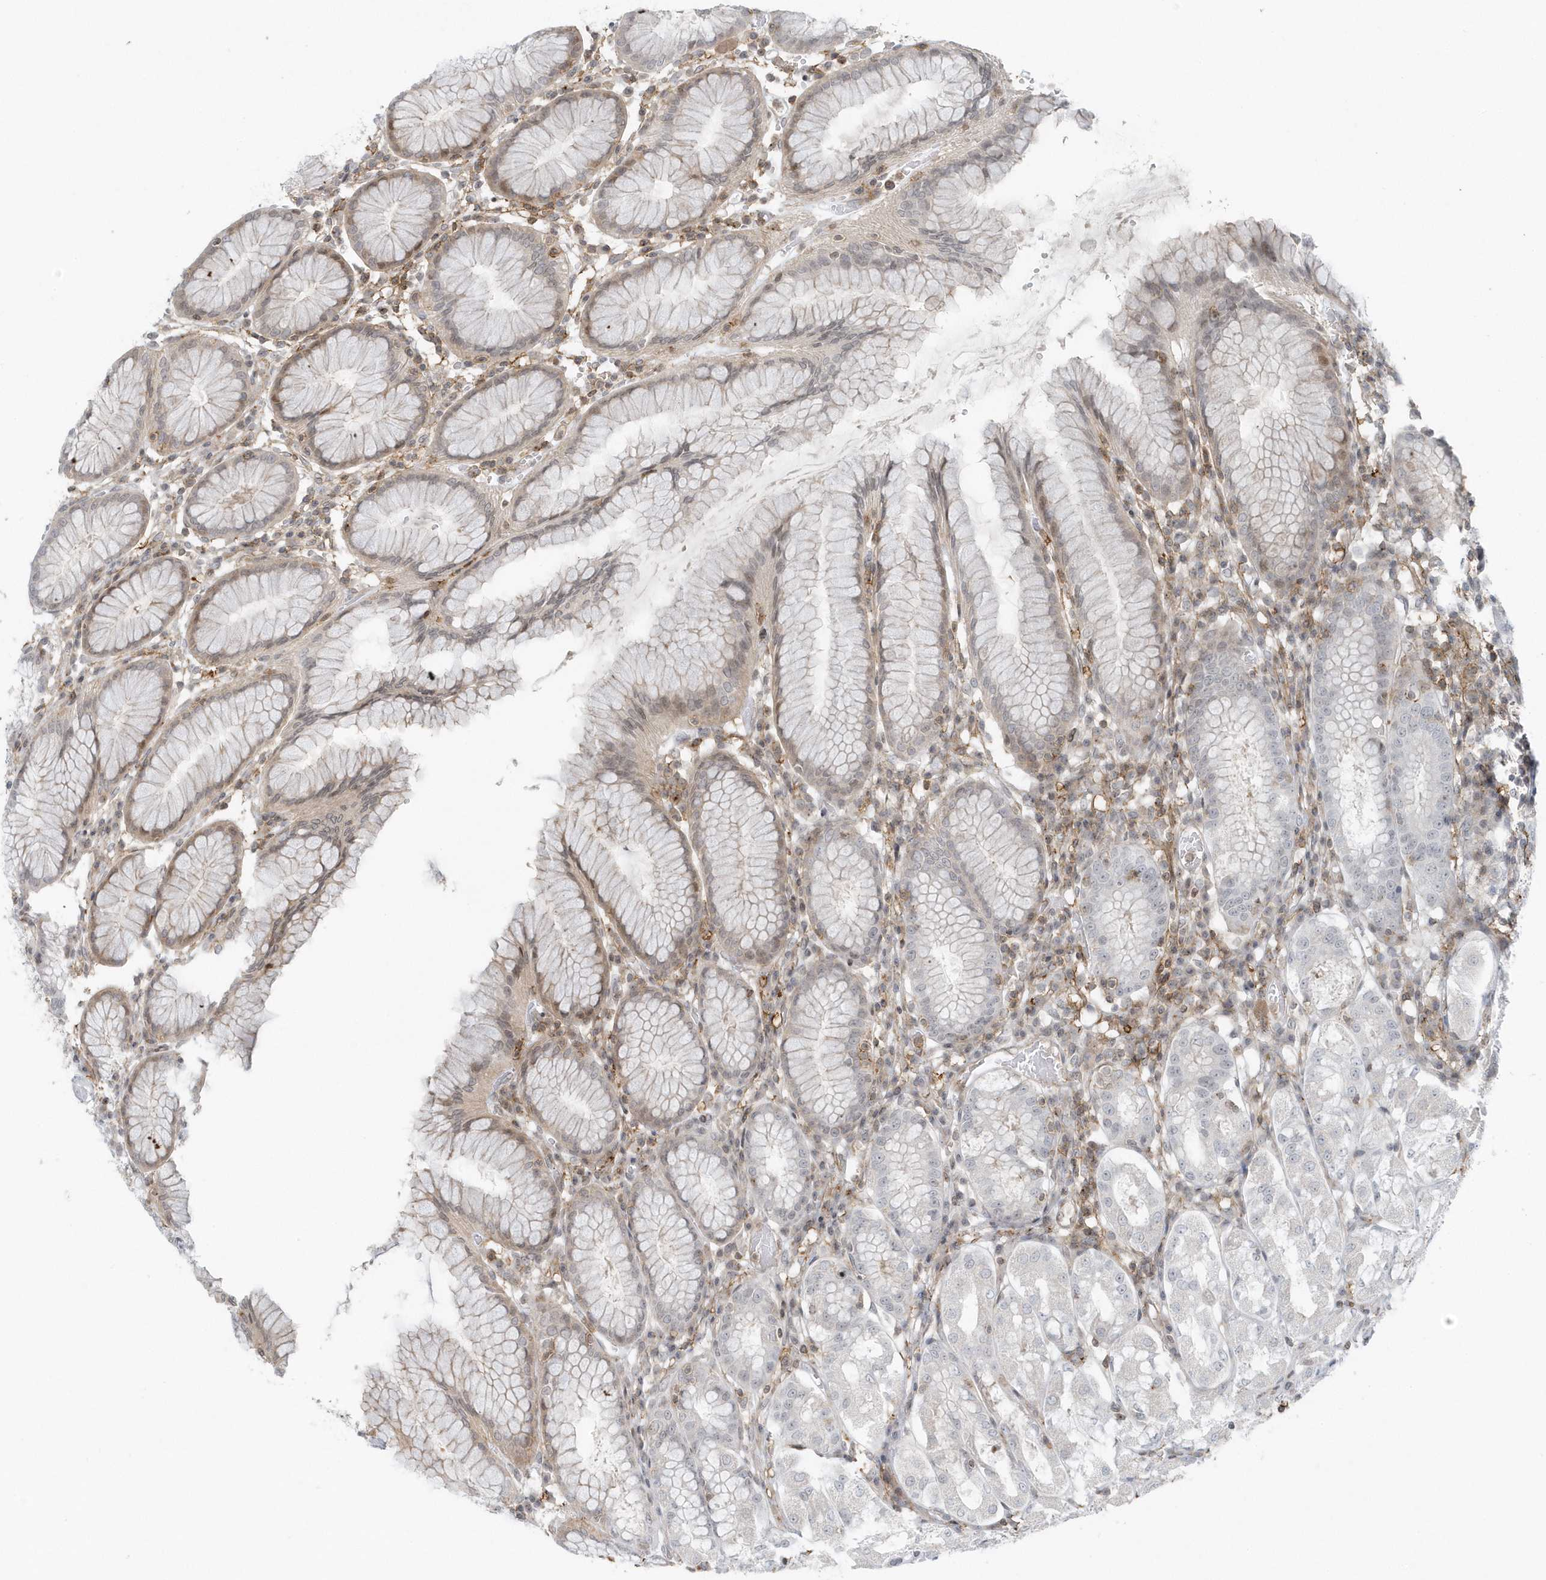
{"staining": {"intensity": "weak", "quantity": "25%-75%", "location": "cytoplasmic/membranous"}, "tissue": "stomach", "cell_type": "Glandular cells", "image_type": "normal", "snomed": [{"axis": "morphology", "description": "Normal tissue, NOS"}, {"axis": "topography", "description": "Stomach"}, {"axis": "topography", "description": "Stomach, lower"}], "caption": "Brown immunohistochemical staining in unremarkable stomach reveals weak cytoplasmic/membranous expression in about 25%-75% of glandular cells. The staining is performed using DAB brown chromogen to label protein expression. The nuclei are counter-stained blue using hematoxylin.", "gene": "CACNB2", "patient": {"sex": "female", "age": 56}}